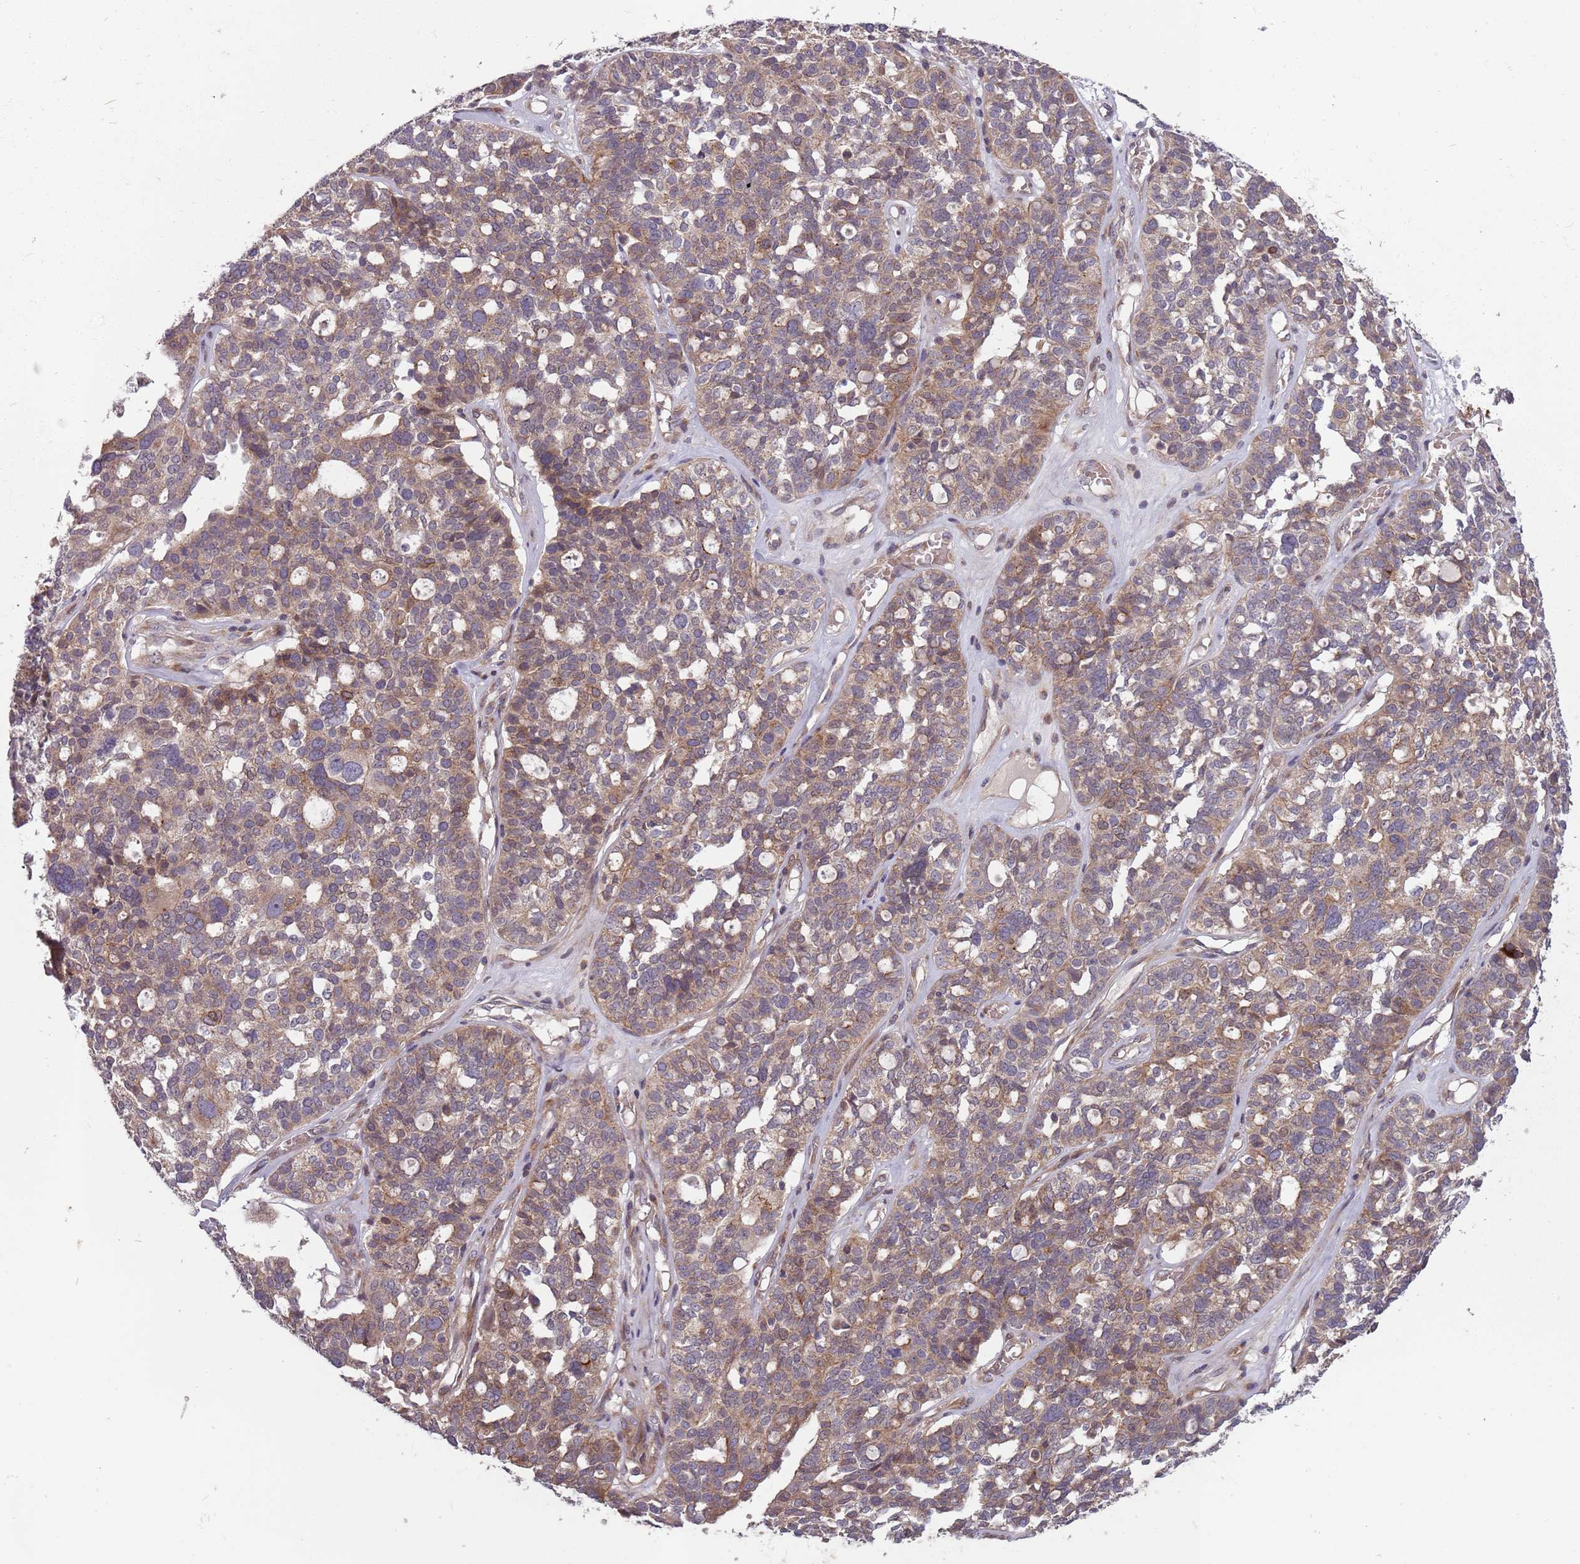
{"staining": {"intensity": "weak", "quantity": ">75%", "location": "cytoplasmic/membranous"}, "tissue": "ovarian cancer", "cell_type": "Tumor cells", "image_type": "cancer", "snomed": [{"axis": "morphology", "description": "Cystadenocarcinoma, serous, NOS"}, {"axis": "topography", "description": "Ovary"}], "caption": "Ovarian serous cystadenocarcinoma stained for a protein shows weak cytoplasmic/membranous positivity in tumor cells.", "gene": "PLD6", "patient": {"sex": "female", "age": 59}}